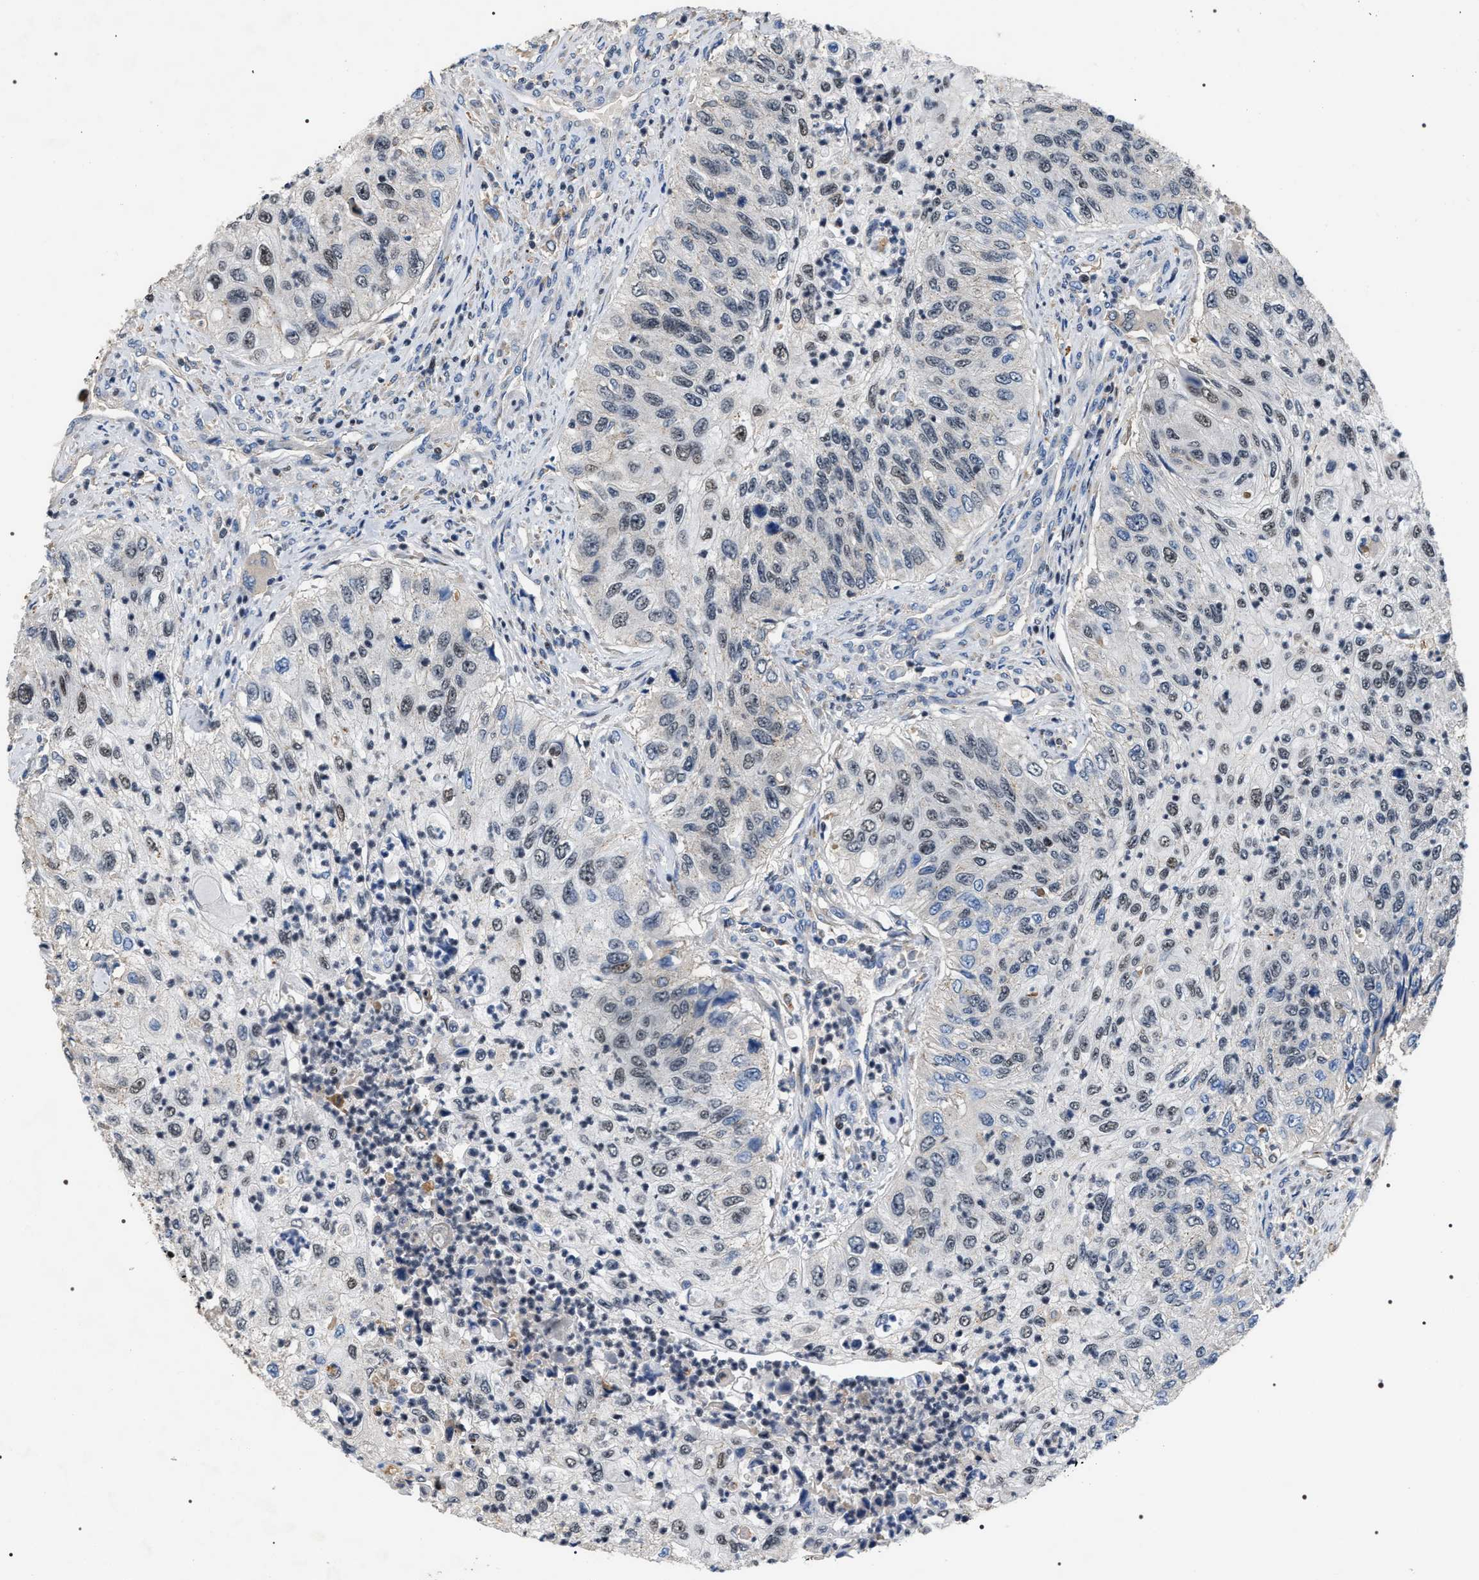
{"staining": {"intensity": "weak", "quantity": "25%-75%", "location": "nuclear"}, "tissue": "urothelial cancer", "cell_type": "Tumor cells", "image_type": "cancer", "snomed": [{"axis": "morphology", "description": "Urothelial carcinoma, High grade"}, {"axis": "topography", "description": "Urinary bladder"}], "caption": "Urothelial carcinoma (high-grade) stained with DAB IHC shows low levels of weak nuclear positivity in approximately 25%-75% of tumor cells.", "gene": "C7orf25", "patient": {"sex": "female", "age": 60}}